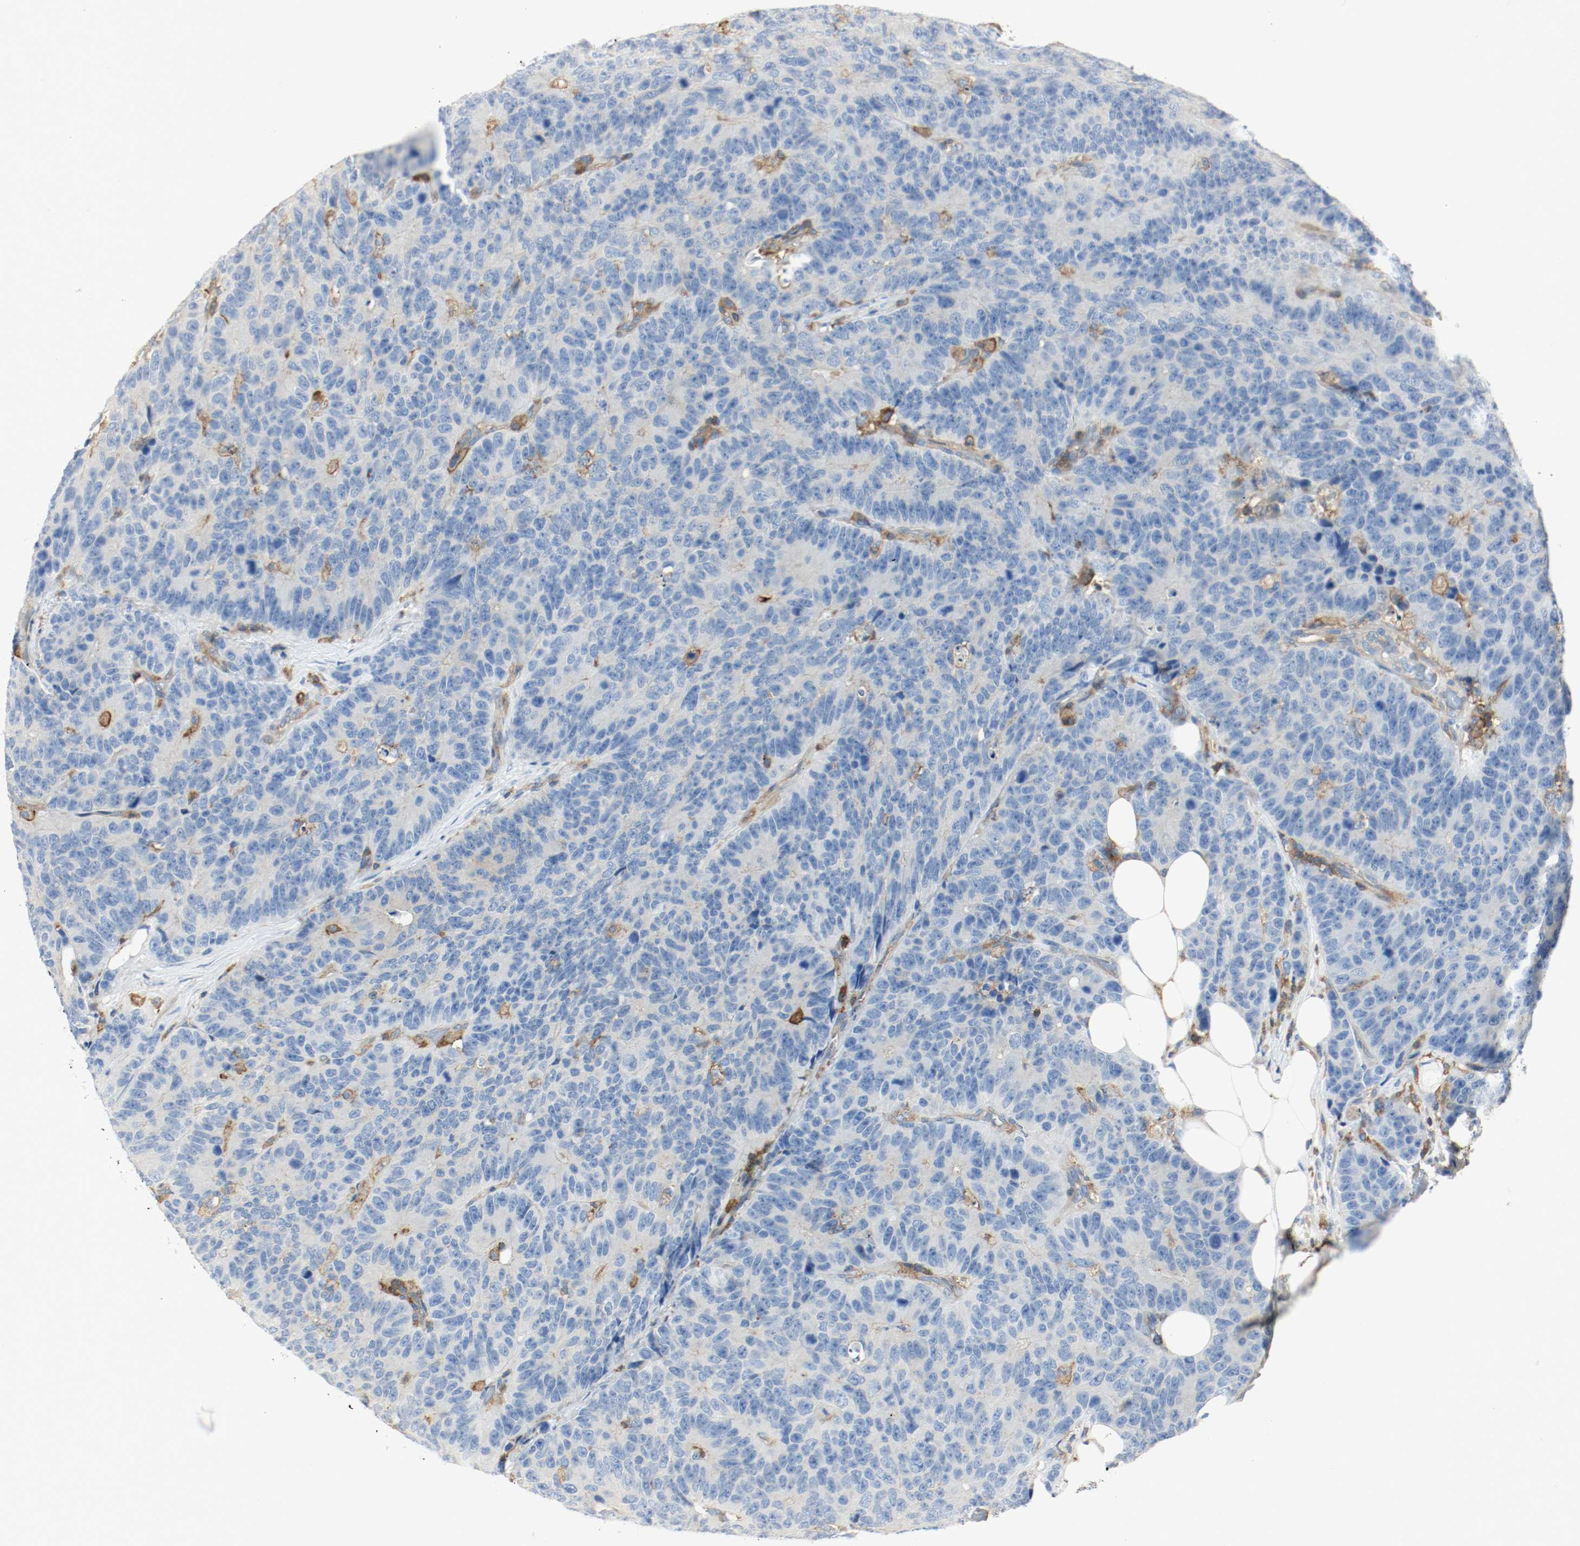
{"staining": {"intensity": "negative", "quantity": "none", "location": "none"}, "tissue": "colorectal cancer", "cell_type": "Tumor cells", "image_type": "cancer", "snomed": [{"axis": "morphology", "description": "Adenocarcinoma, NOS"}, {"axis": "topography", "description": "Colon"}], "caption": "There is no significant expression in tumor cells of colorectal adenocarcinoma.", "gene": "ARPC1B", "patient": {"sex": "female", "age": 86}}